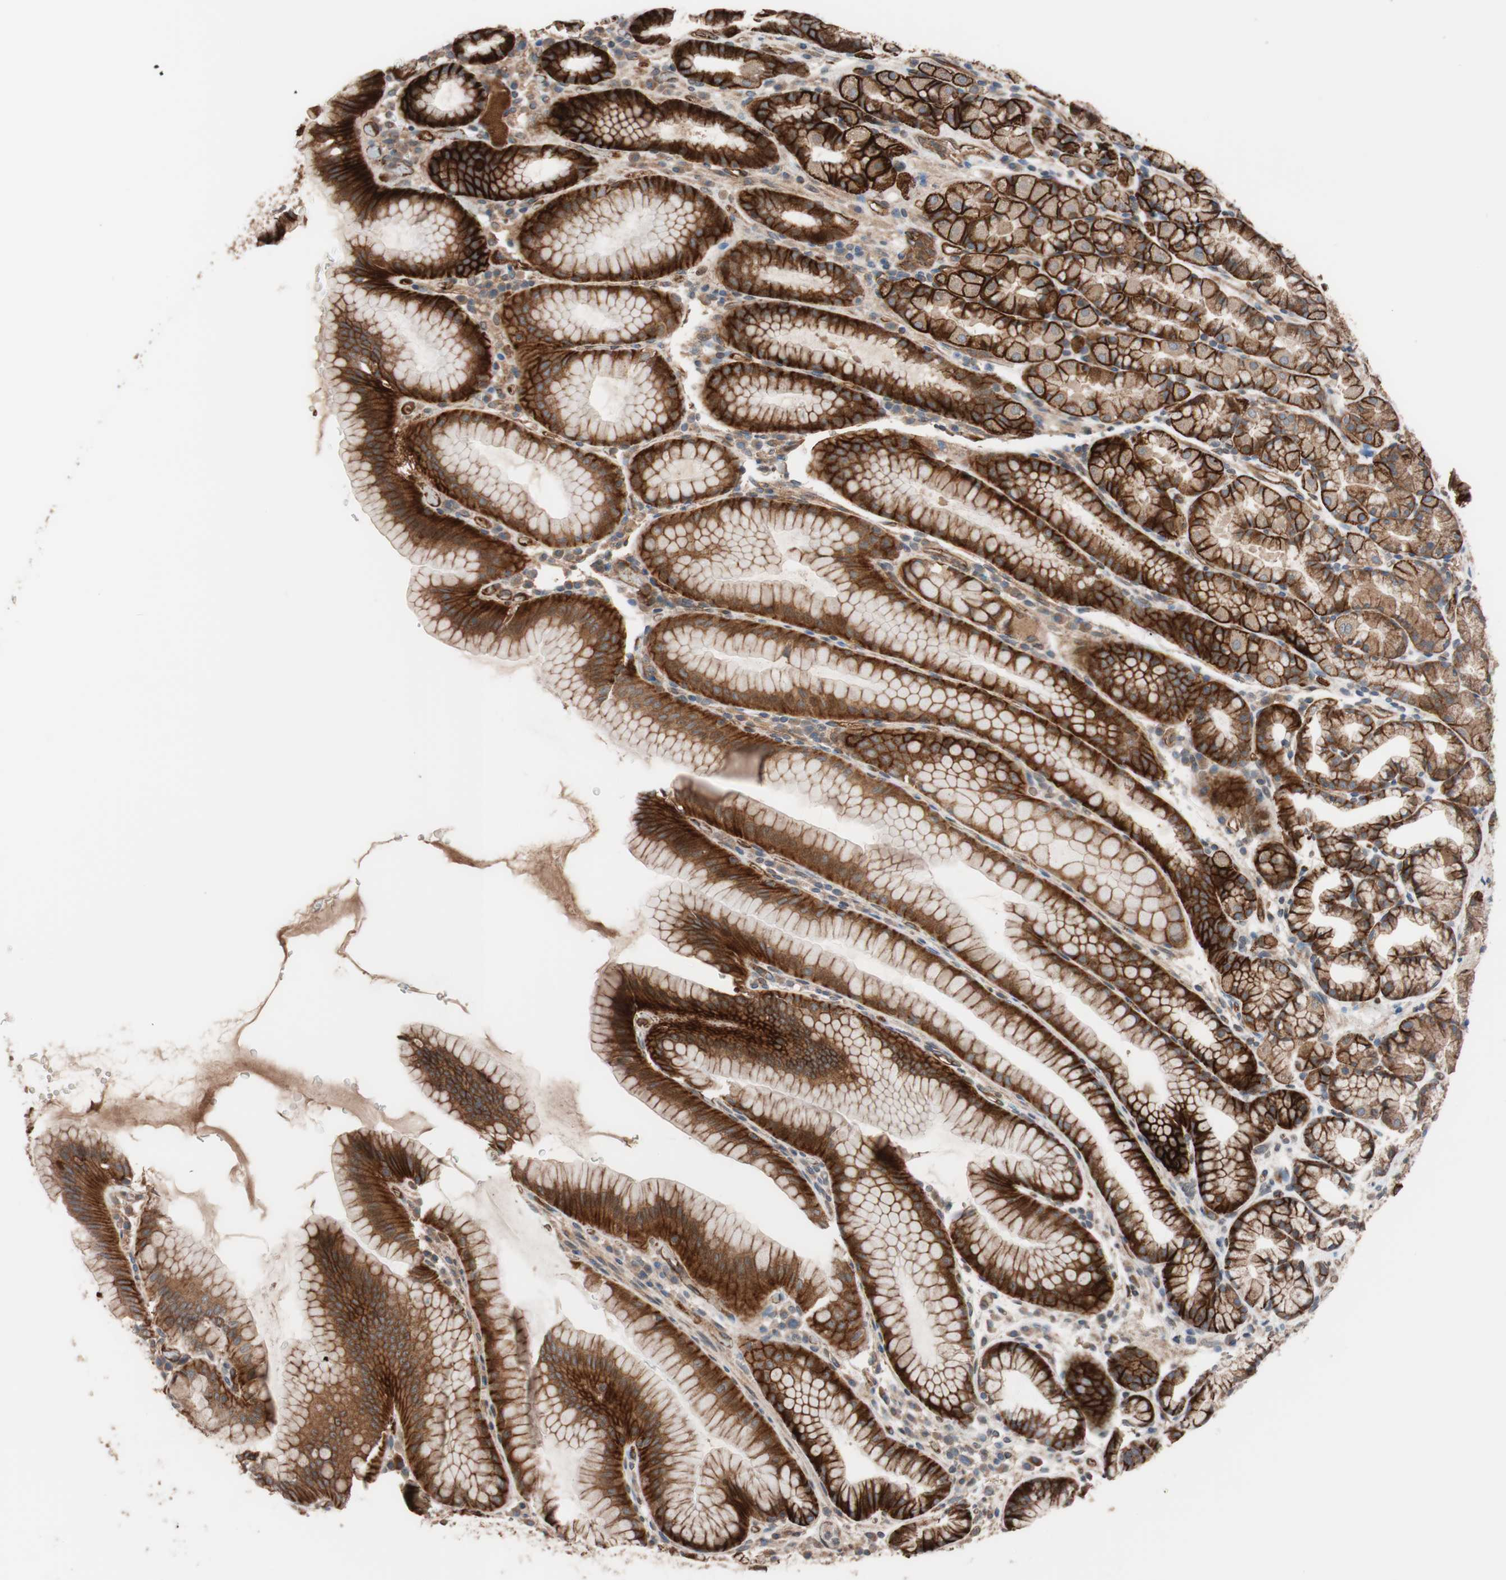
{"staining": {"intensity": "strong", "quantity": ">75%", "location": "cytoplasmic/membranous"}, "tissue": "stomach", "cell_type": "Glandular cells", "image_type": "normal", "snomed": [{"axis": "morphology", "description": "Normal tissue, NOS"}, {"axis": "topography", "description": "Stomach, upper"}], "caption": "High-magnification brightfield microscopy of benign stomach stained with DAB (3,3'-diaminobenzidine) (brown) and counterstained with hematoxylin (blue). glandular cells exhibit strong cytoplasmic/membranous staining is identified in about>75% of cells. The protein of interest is stained brown, and the nuclei are stained in blue (DAB (3,3'-diaminobenzidine) IHC with brightfield microscopy, high magnification).", "gene": "SDC4", "patient": {"sex": "male", "age": 68}}